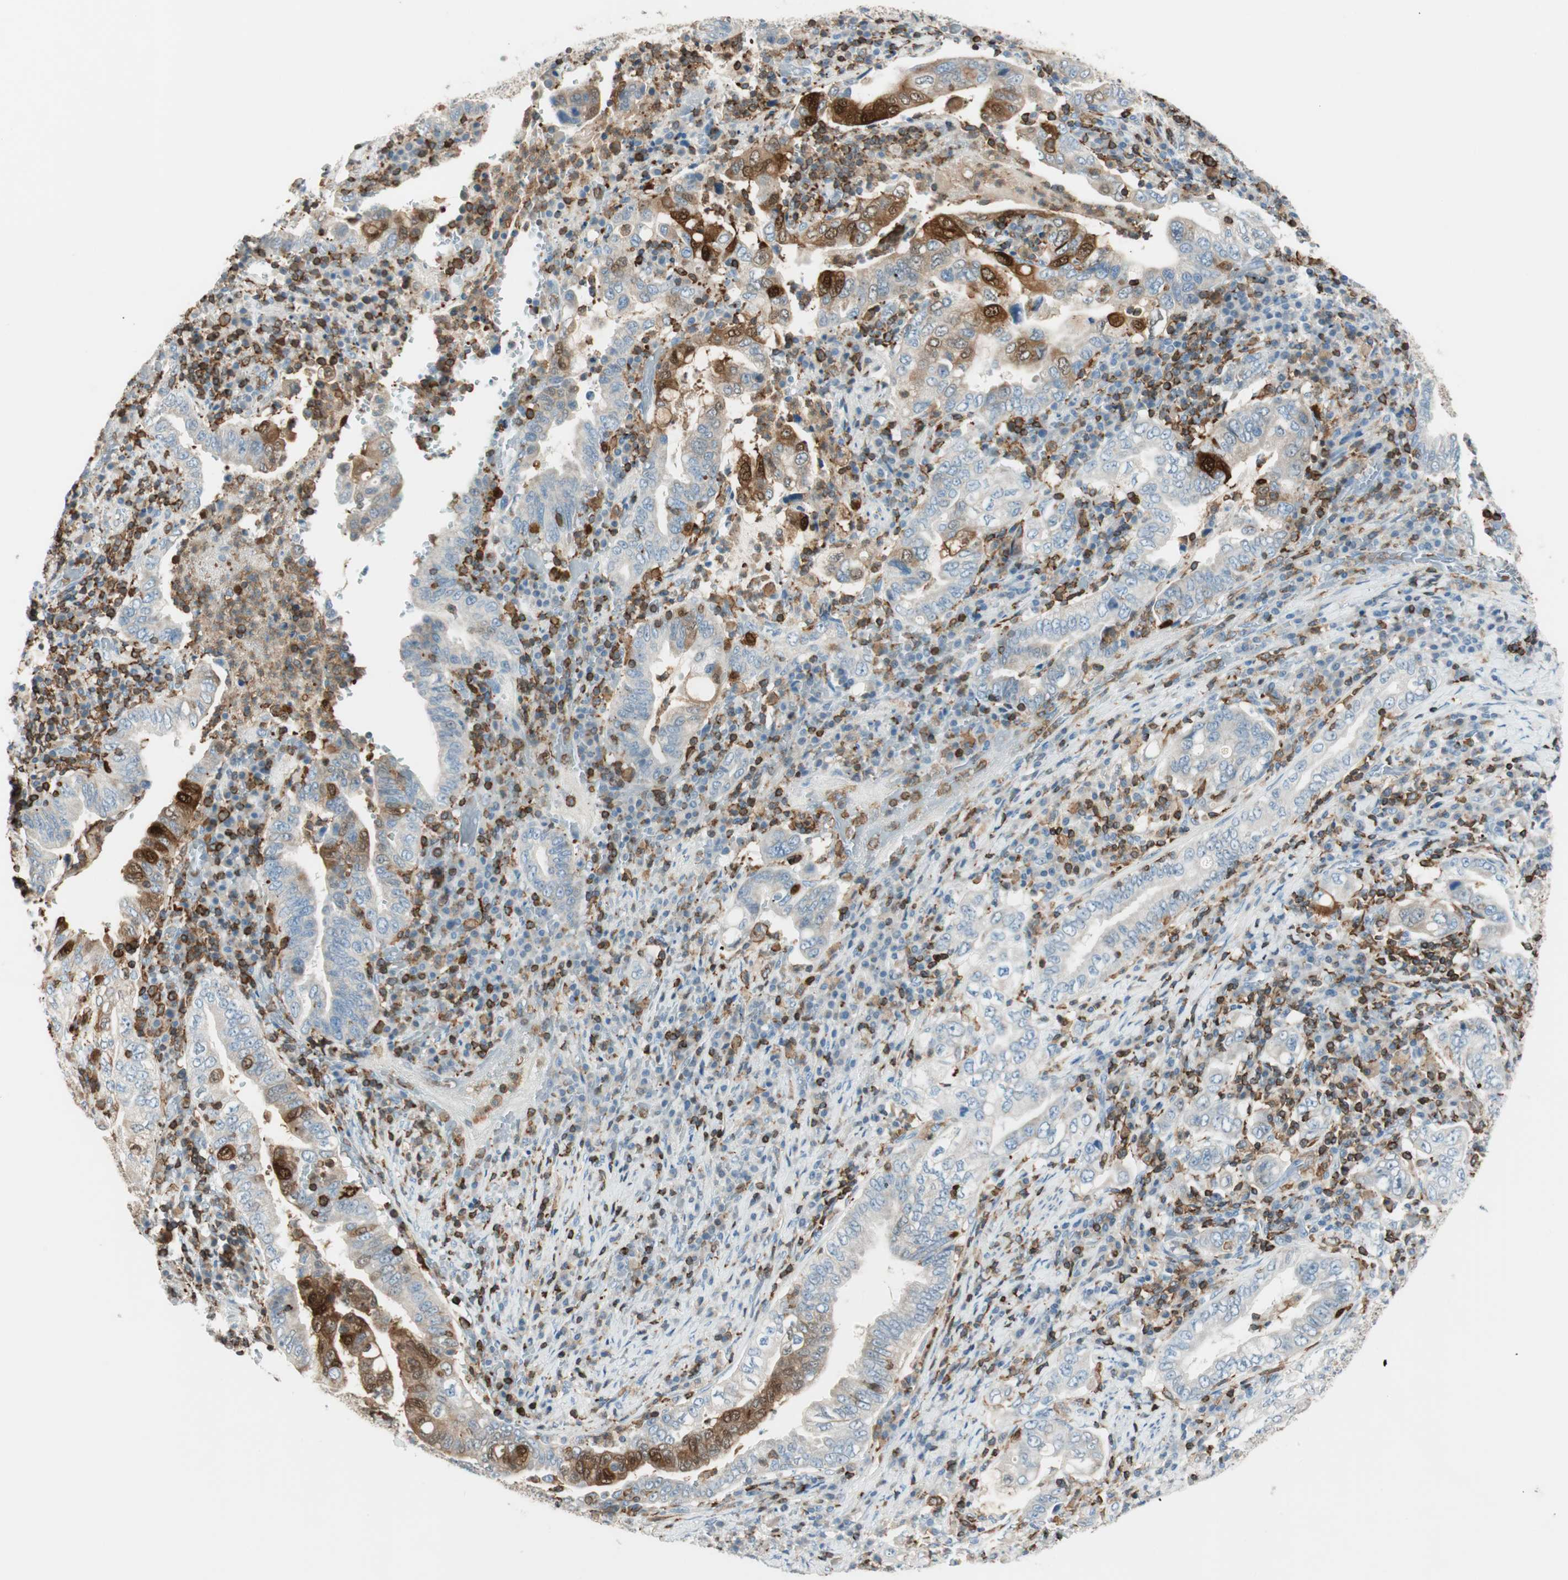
{"staining": {"intensity": "weak", "quantity": "25%-75%", "location": "cytoplasmic/membranous"}, "tissue": "stomach cancer", "cell_type": "Tumor cells", "image_type": "cancer", "snomed": [{"axis": "morphology", "description": "Normal tissue, NOS"}, {"axis": "morphology", "description": "Adenocarcinoma, NOS"}, {"axis": "topography", "description": "Esophagus"}, {"axis": "topography", "description": "Stomach, upper"}, {"axis": "topography", "description": "Peripheral nerve tissue"}], "caption": "Immunohistochemical staining of human stomach cancer exhibits weak cytoplasmic/membranous protein positivity in about 25%-75% of tumor cells.", "gene": "HPGD", "patient": {"sex": "male", "age": 62}}